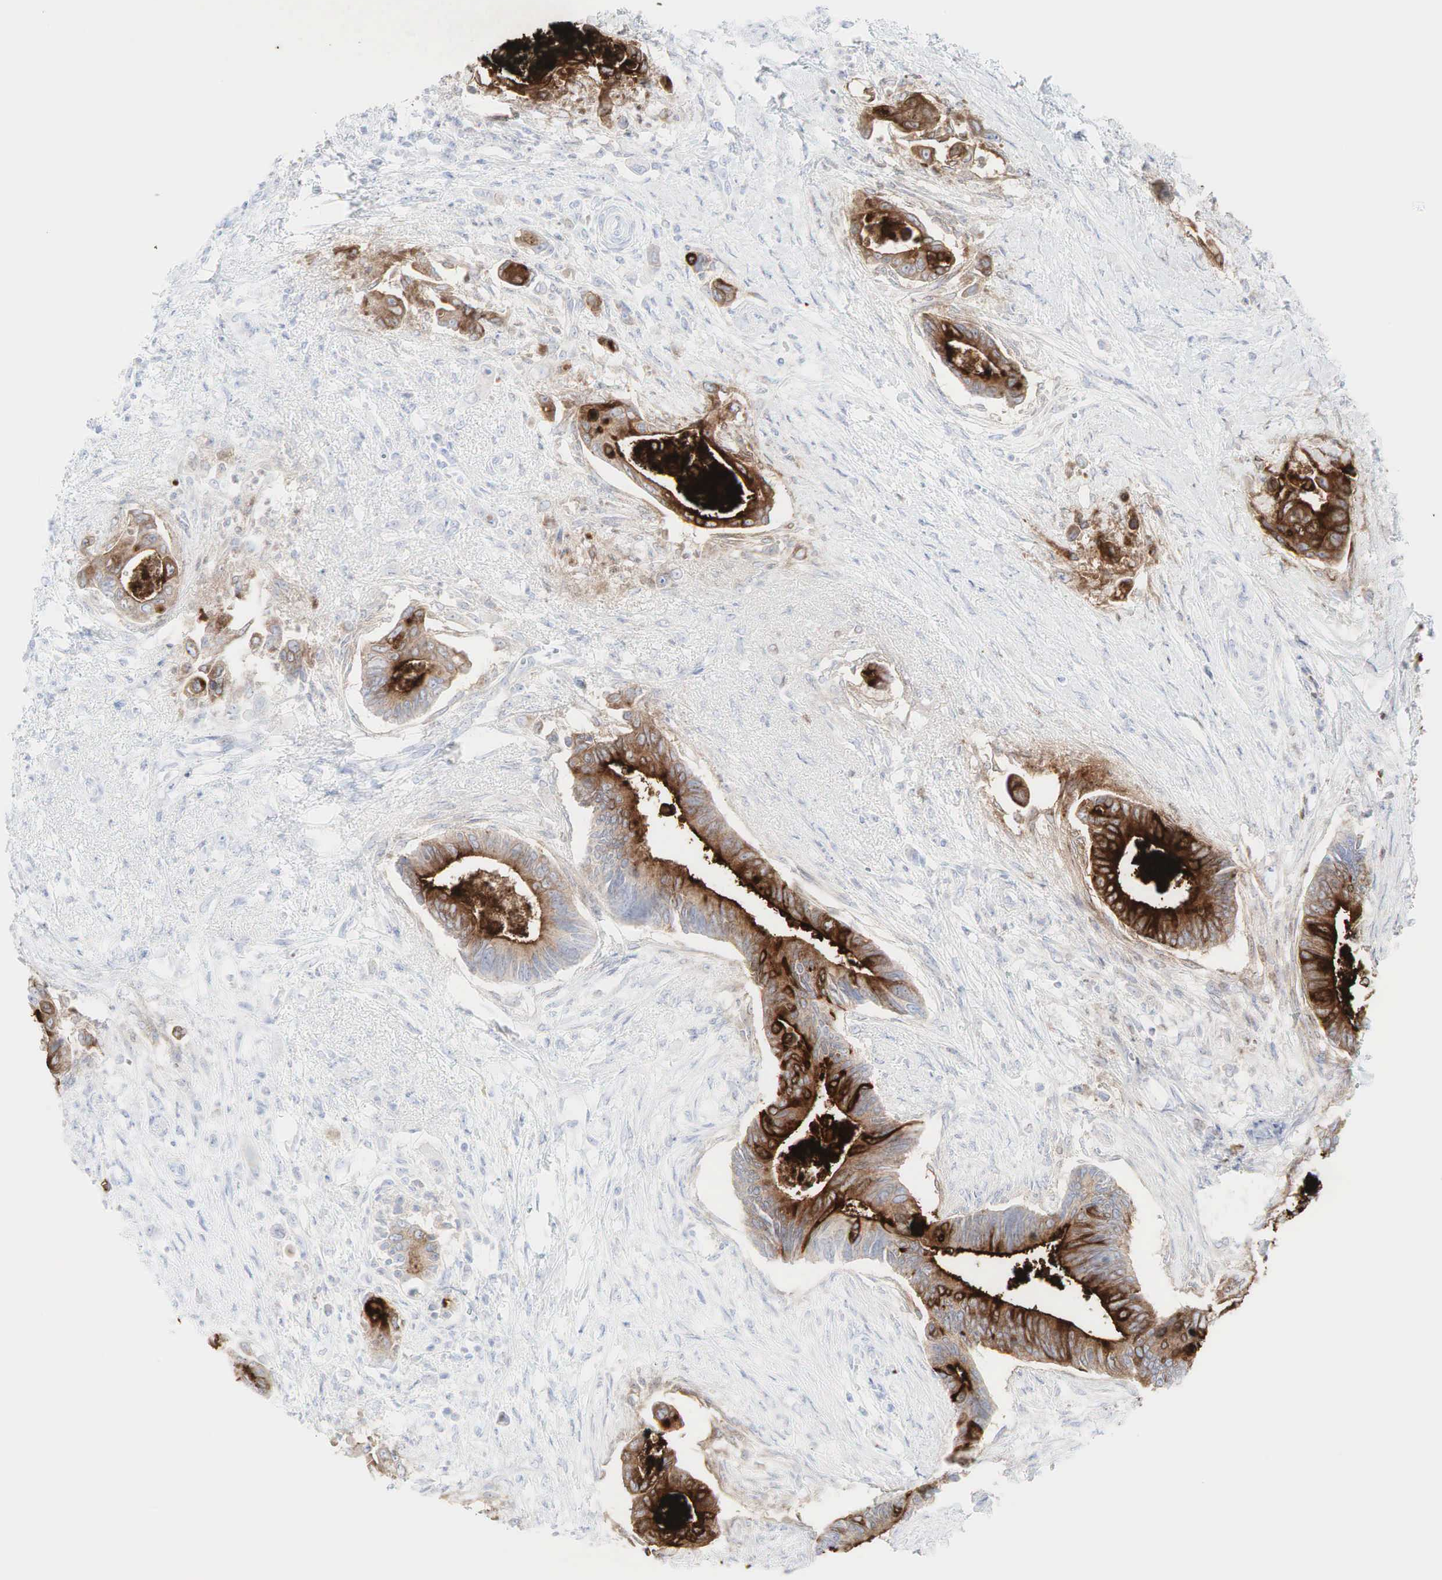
{"staining": {"intensity": "moderate", "quantity": "25%-75%", "location": "cytoplasmic/membranous"}, "tissue": "pancreatic cancer", "cell_type": "Tumor cells", "image_type": "cancer", "snomed": [{"axis": "morphology", "description": "Adenocarcinoma, NOS"}, {"axis": "topography", "description": "Pancreas"}], "caption": "Tumor cells show medium levels of moderate cytoplasmic/membranous positivity in about 25%-75% of cells in human pancreatic cancer (adenocarcinoma).", "gene": "CEACAM5", "patient": {"sex": "female", "age": 70}}